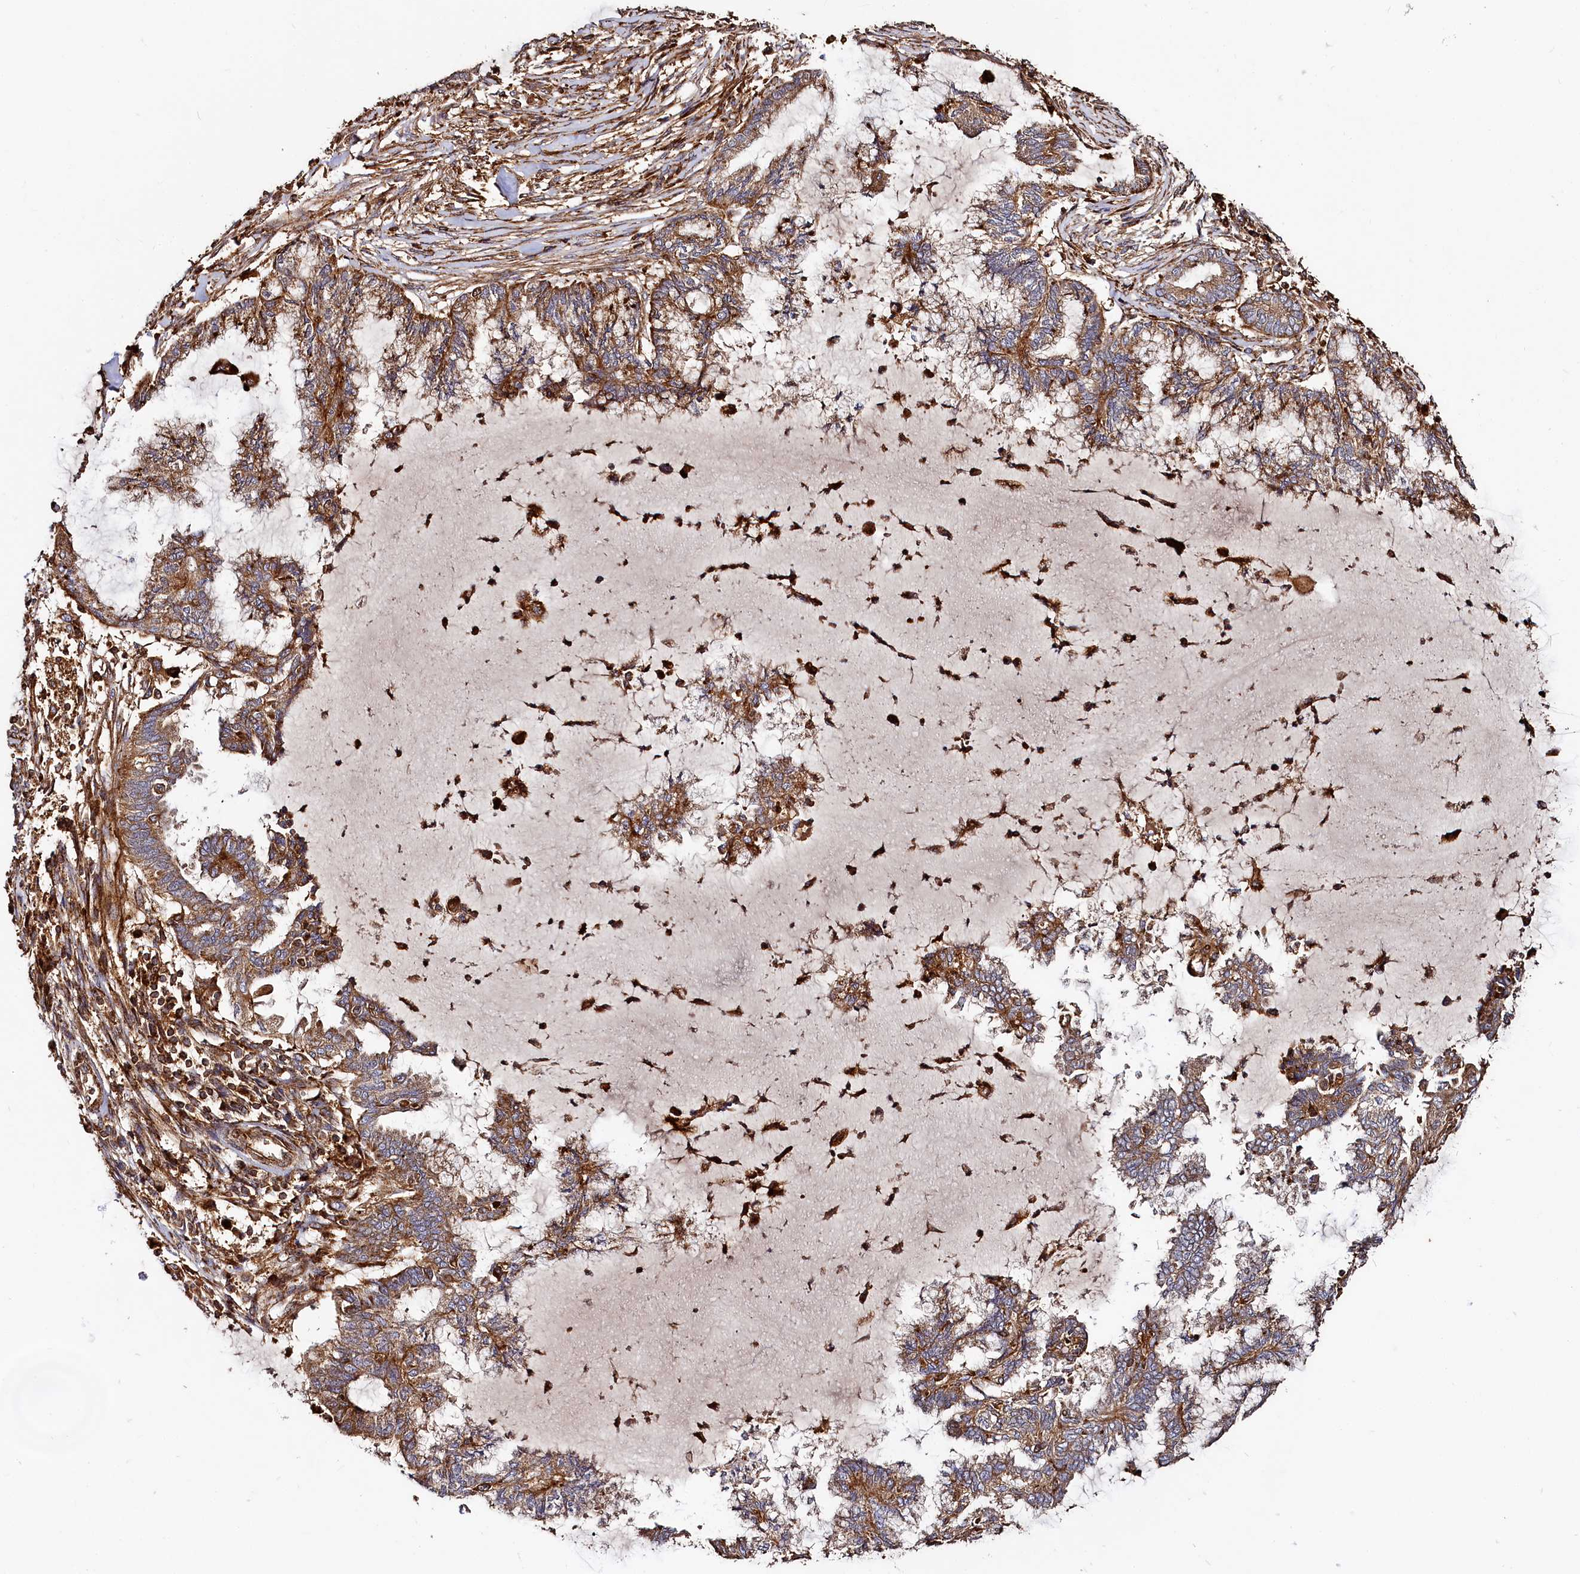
{"staining": {"intensity": "moderate", "quantity": ">75%", "location": "cytoplasmic/membranous"}, "tissue": "endometrial cancer", "cell_type": "Tumor cells", "image_type": "cancer", "snomed": [{"axis": "morphology", "description": "Adenocarcinoma, NOS"}, {"axis": "topography", "description": "Endometrium"}], "caption": "There is medium levels of moderate cytoplasmic/membranous positivity in tumor cells of endometrial cancer (adenocarcinoma), as demonstrated by immunohistochemical staining (brown color).", "gene": "WDR73", "patient": {"sex": "female", "age": 86}}